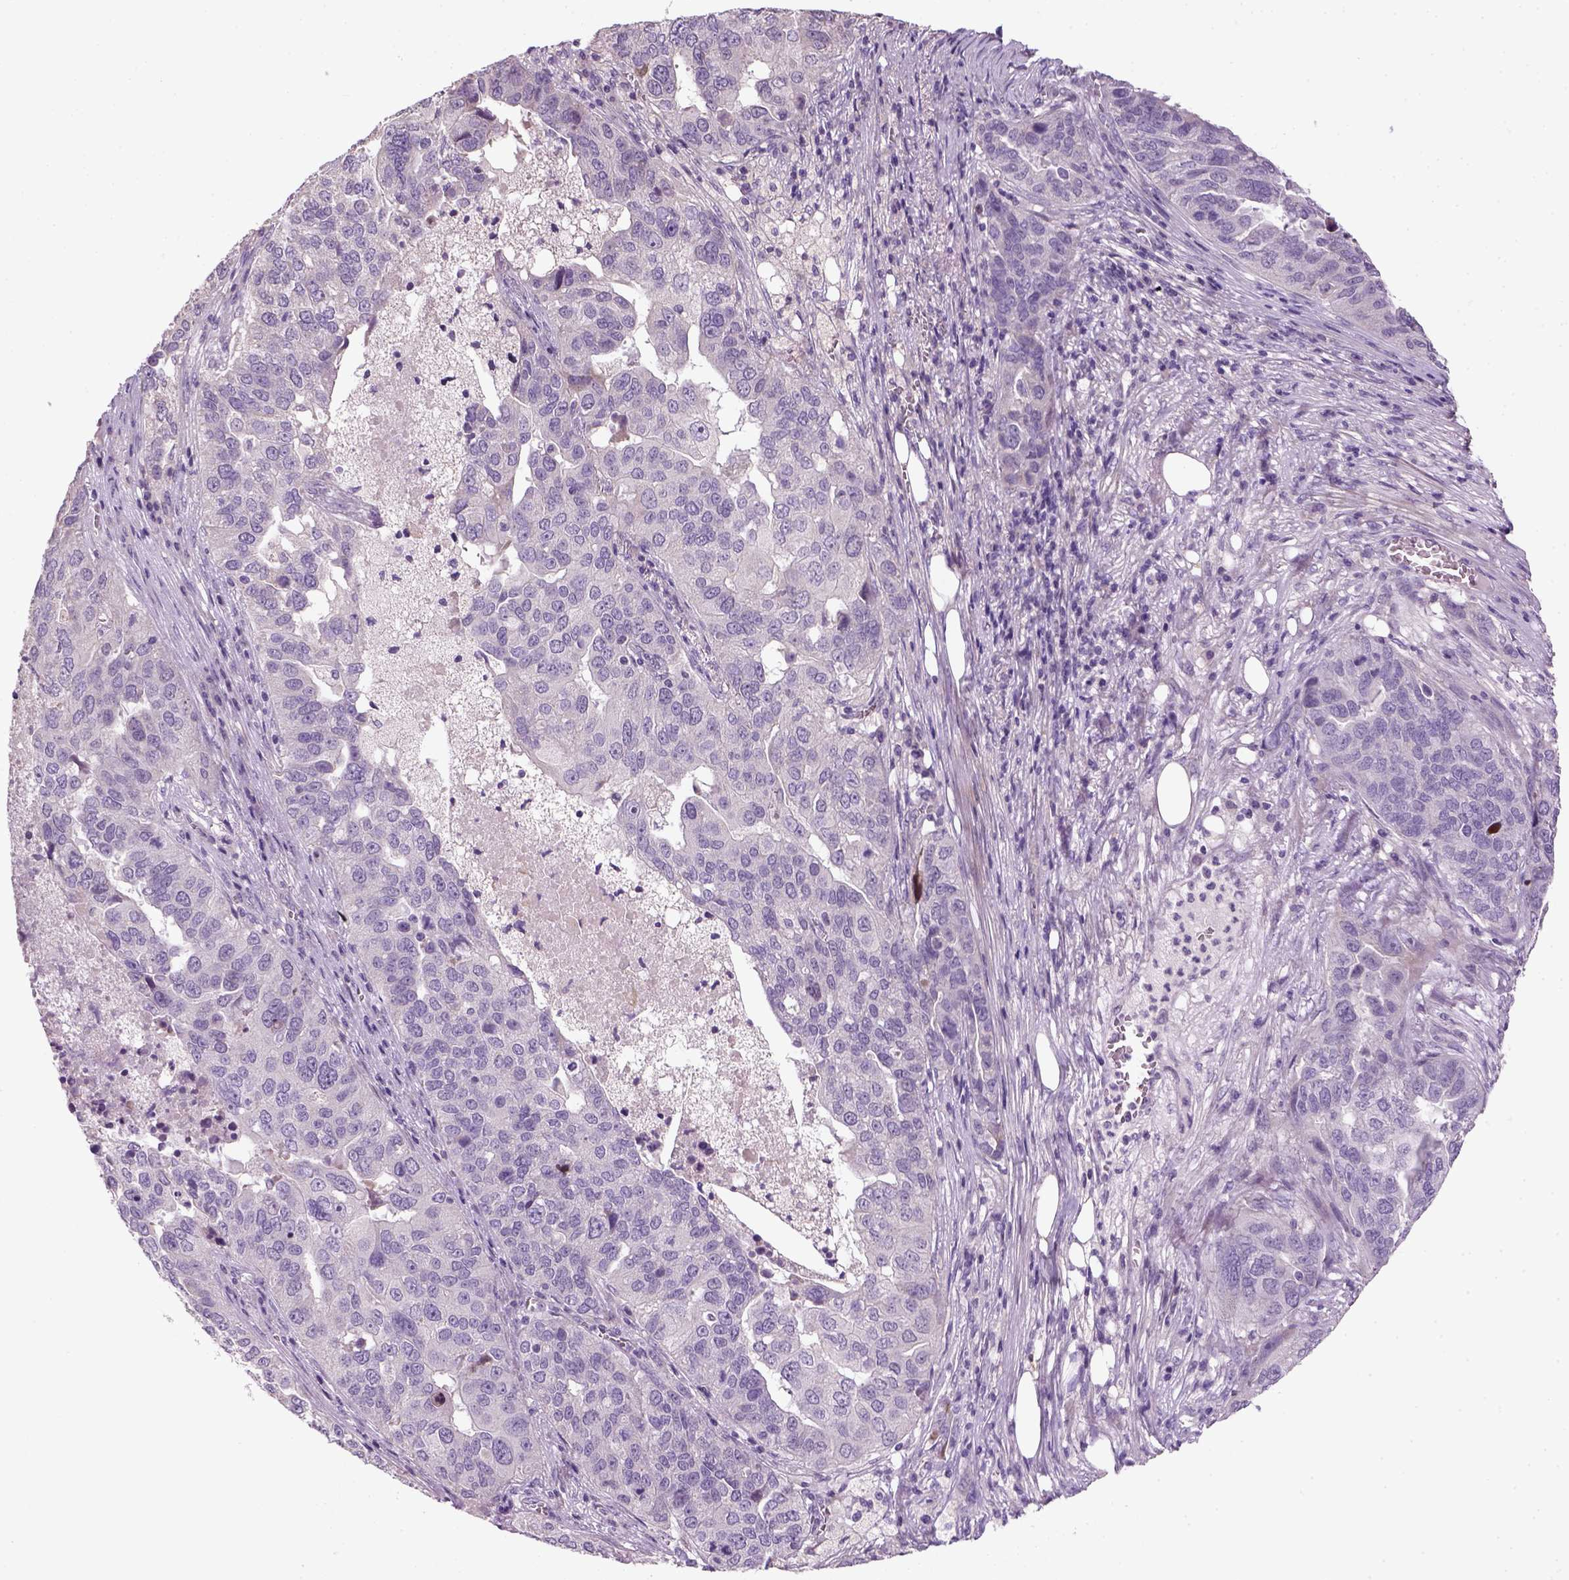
{"staining": {"intensity": "negative", "quantity": "none", "location": "none"}, "tissue": "ovarian cancer", "cell_type": "Tumor cells", "image_type": "cancer", "snomed": [{"axis": "morphology", "description": "Carcinoma, endometroid"}, {"axis": "topography", "description": "Soft tissue"}, {"axis": "topography", "description": "Ovary"}], "caption": "Human ovarian cancer (endometroid carcinoma) stained for a protein using immunohistochemistry demonstrates no staining in tumor cells.", "gene": "NUDT6", "patient": {"sex": "female", "age": 52}}